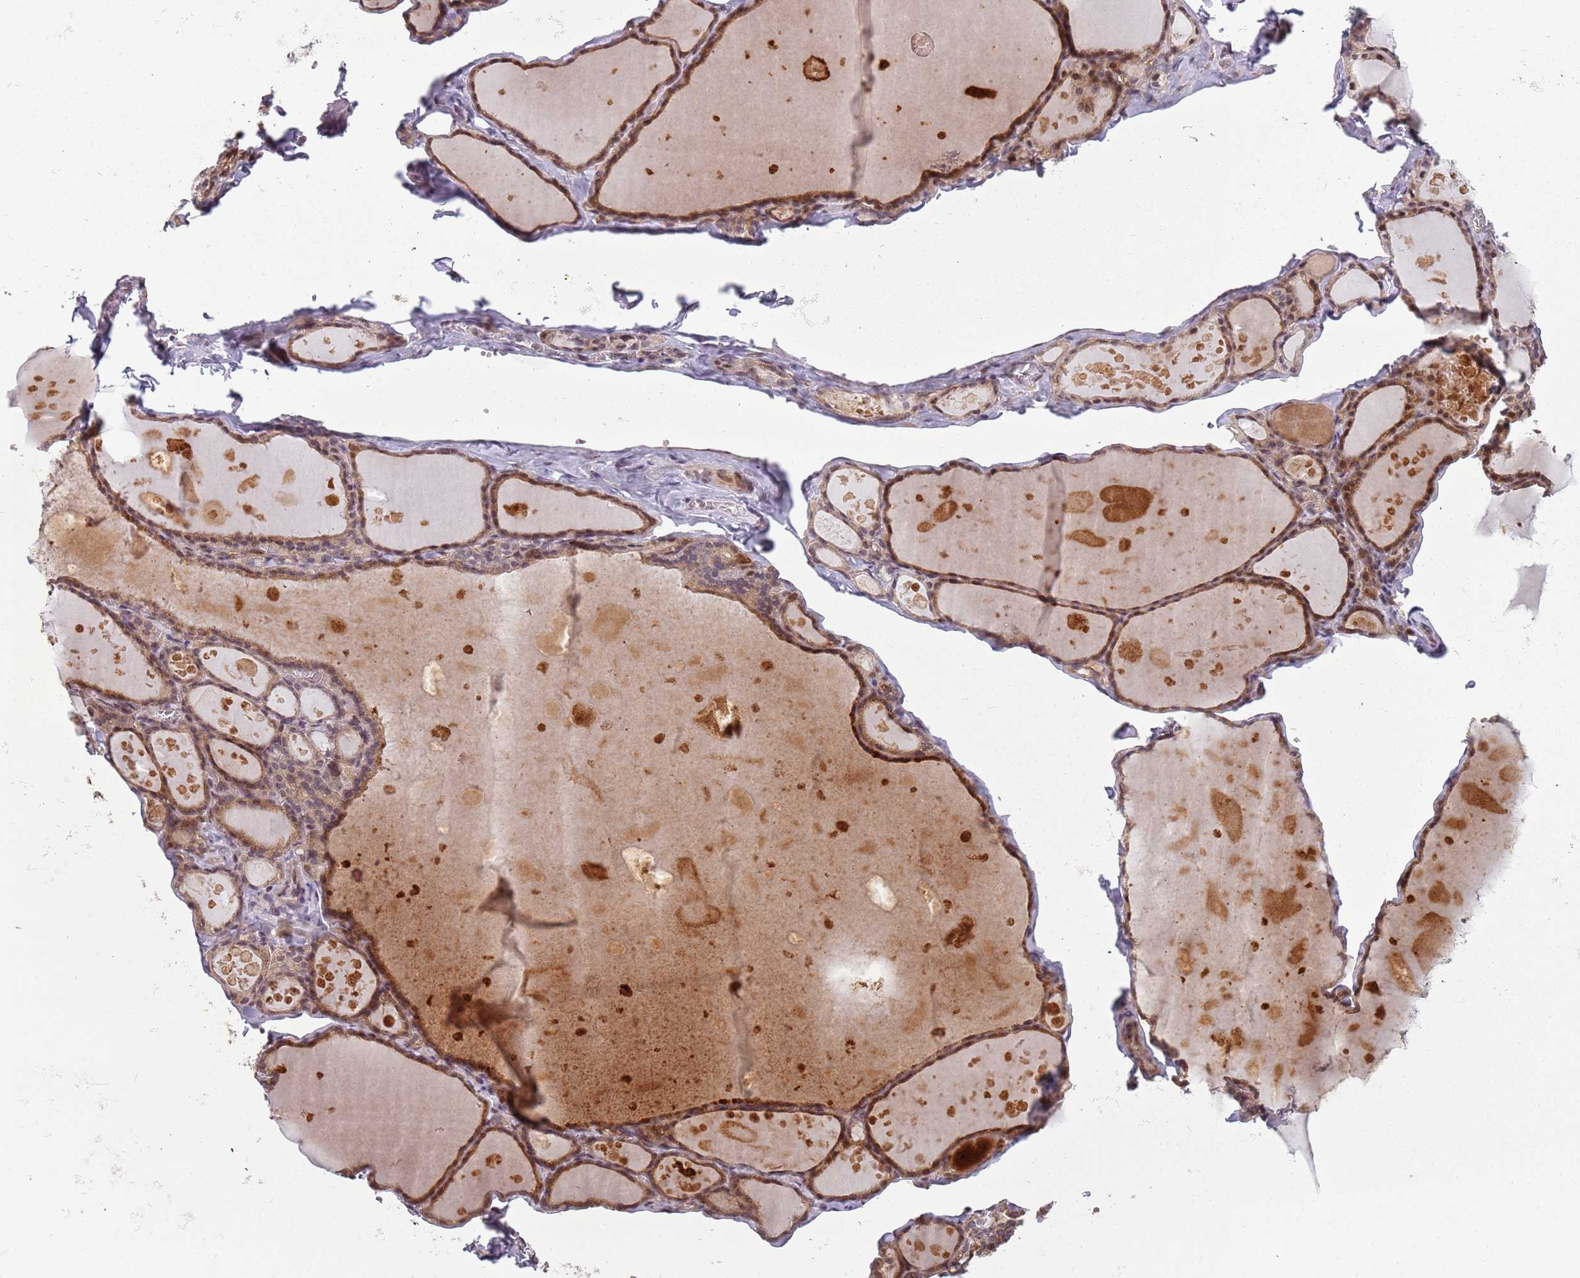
{"staining": {"intensity": "moderate", "quantity": ">75%", "location": "cytoplasmic/membranous,nuclear"}, "tissue": "thyroid gland", "cell_type": "Glandular cells", "image_type": "normal", "snomed": [{"axis": "morphology", "description": "Normal tissue, NOS"}, {"axis": "topography", "description": "Thyroid gland"}], "caption": "Immunohistochemistry (IHC) staining of benign thyroid gland, which displays medium levels of moderate cytoplasmic/membranous,nuclear expression in about >75% of glandular cells indicating moderate cytoplasmic/membranous,nuclear protein positivity. The staining was performed using DAB (brown) for protein detection and nuclei were counterstained in hematoxylin (blue).", "gene": "CHURC1", "patient": {"sex": "male", "age": 56}}